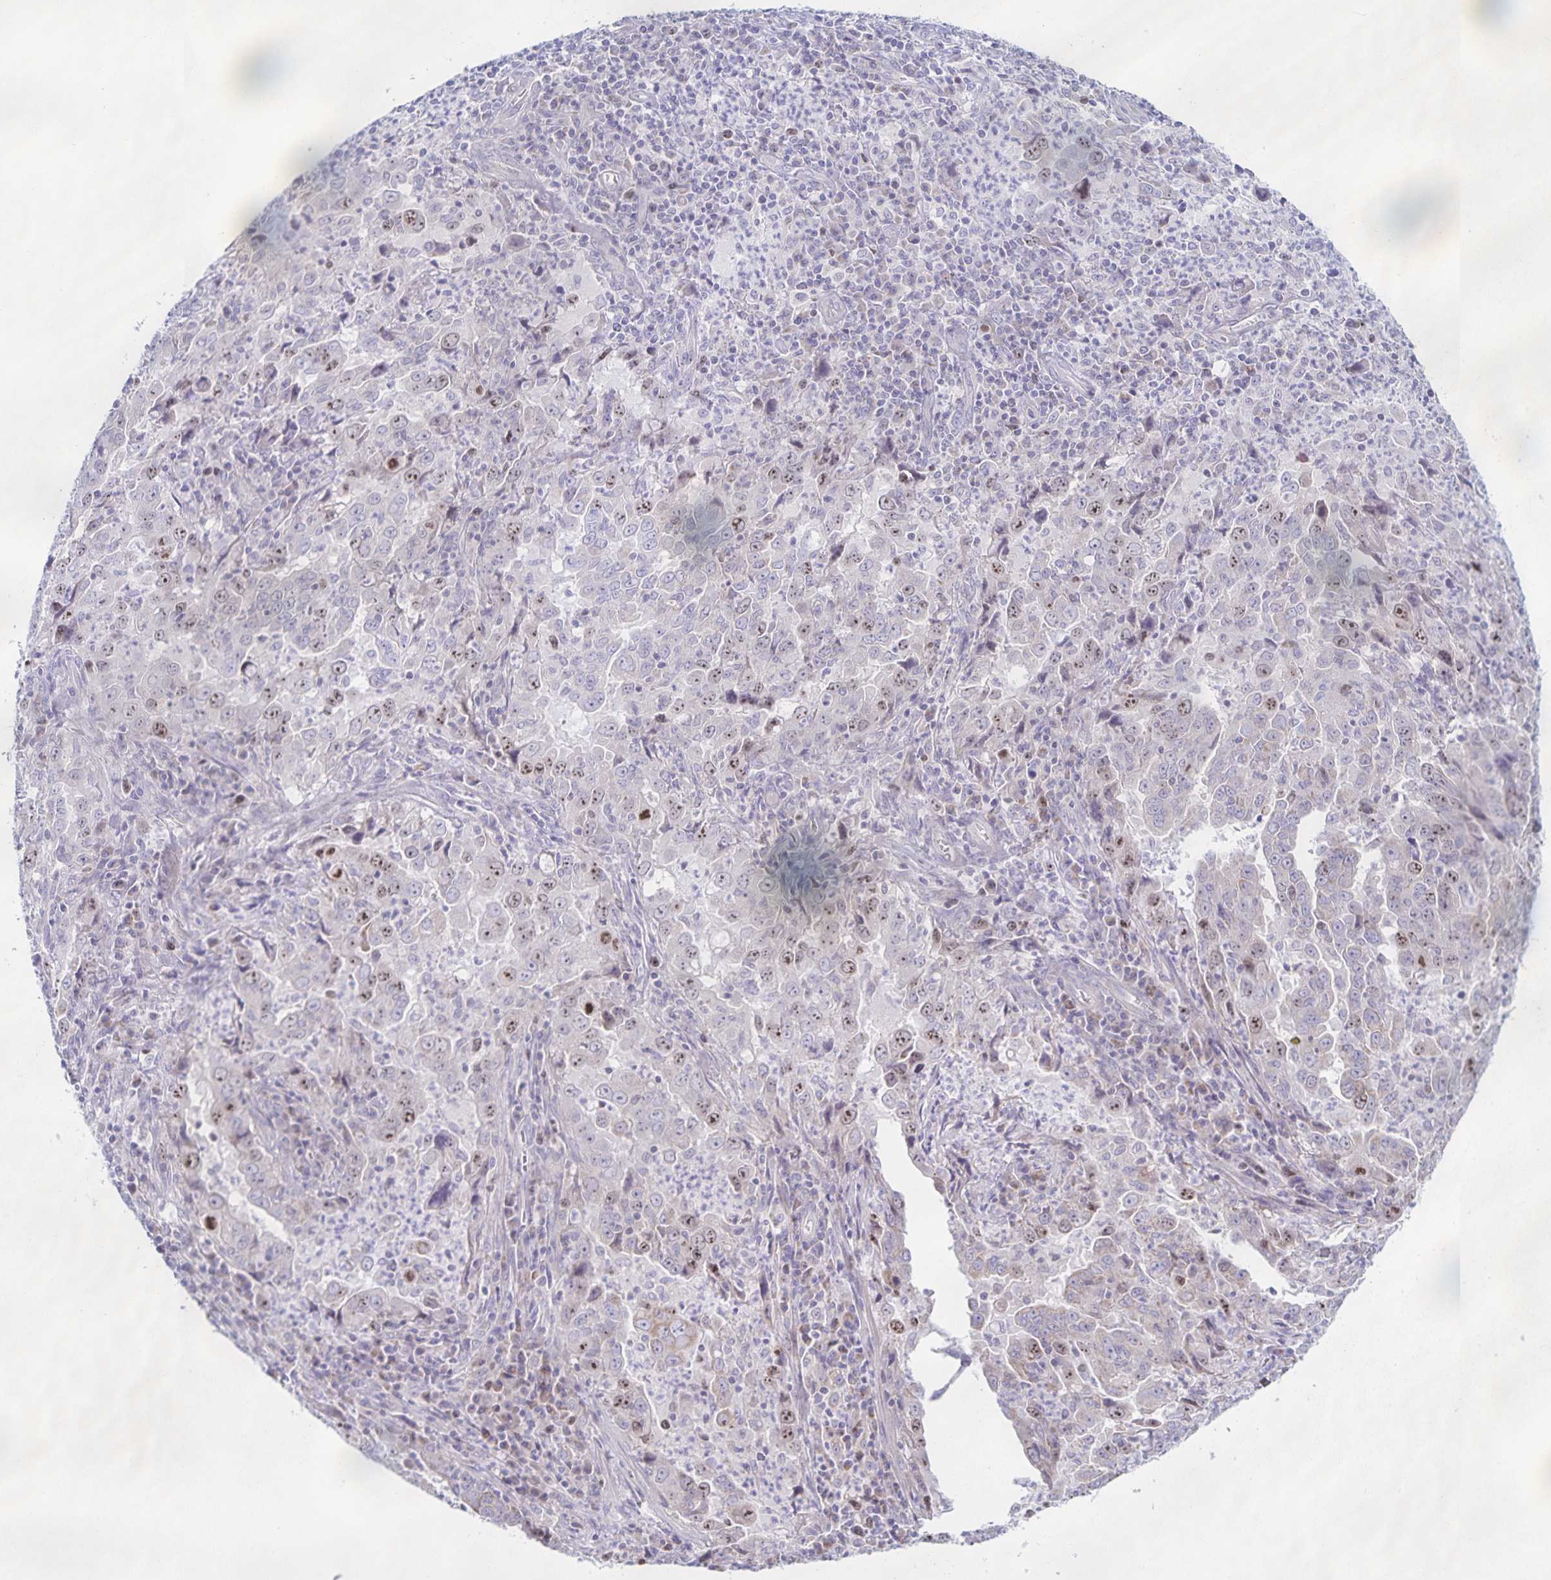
{"staining": {"intensity": "moderate", "quantity": "<25%", "location": "nuclear"}, "tissue": "lung cancer", "cell_type": "Tumor cells", "image_type": "cancer", "snomed": [{"axis": "morphology", "description": "Adenocarcinoma, NOS"}, {"axis": "topography", "description": "Lung"}], "caption": "A low amount of moderate nuclear staining is seen in about <25% of tumor cells in lung adenocarcinoma tissue. The staining is performed using DAB (3,3'-diaminobenzidine) brown chromogen to label protein expression. The nuclei are counter-stained blue using hematoxylin.", "gene": "CENPH", "patient": {"sex": "male", "age": 67}}